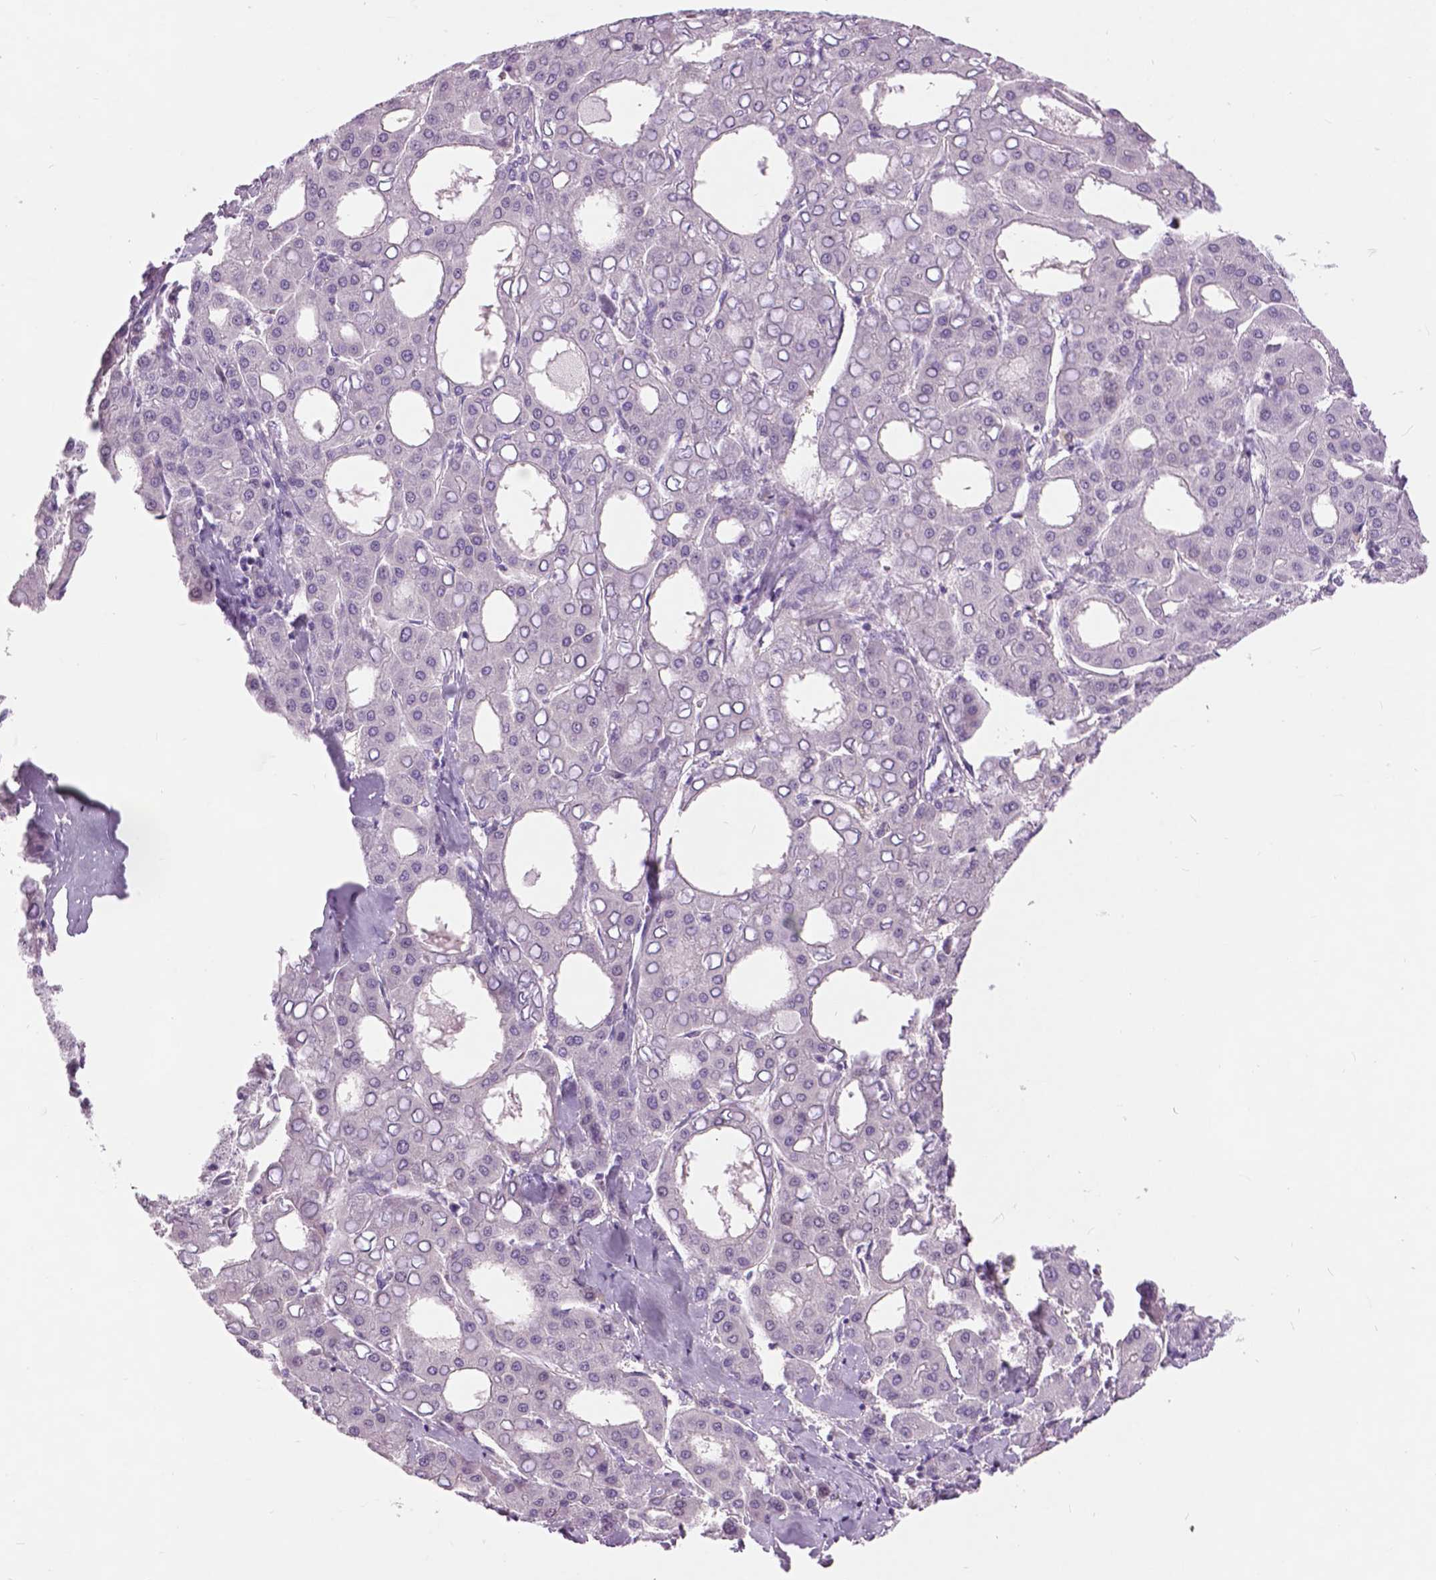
{"staining": {"intensity": "negative", "quantity": "none", "location": "none"}, "tissue": "liver cancer", "cell_type": "Tumor cells", "image_type": "cancer", "snomed": [{"axis": "morphology", "description": "Carcinoma, Hepatocellular, NOS"}, {"axis": "topography", "description": "Liver"}], "caption": "The image displays no significant positivity in tumor cells of liver hepatocellular carcinoma.", "gene": "TP53TG5", "patient": {"sex": "male", "age": 65}}